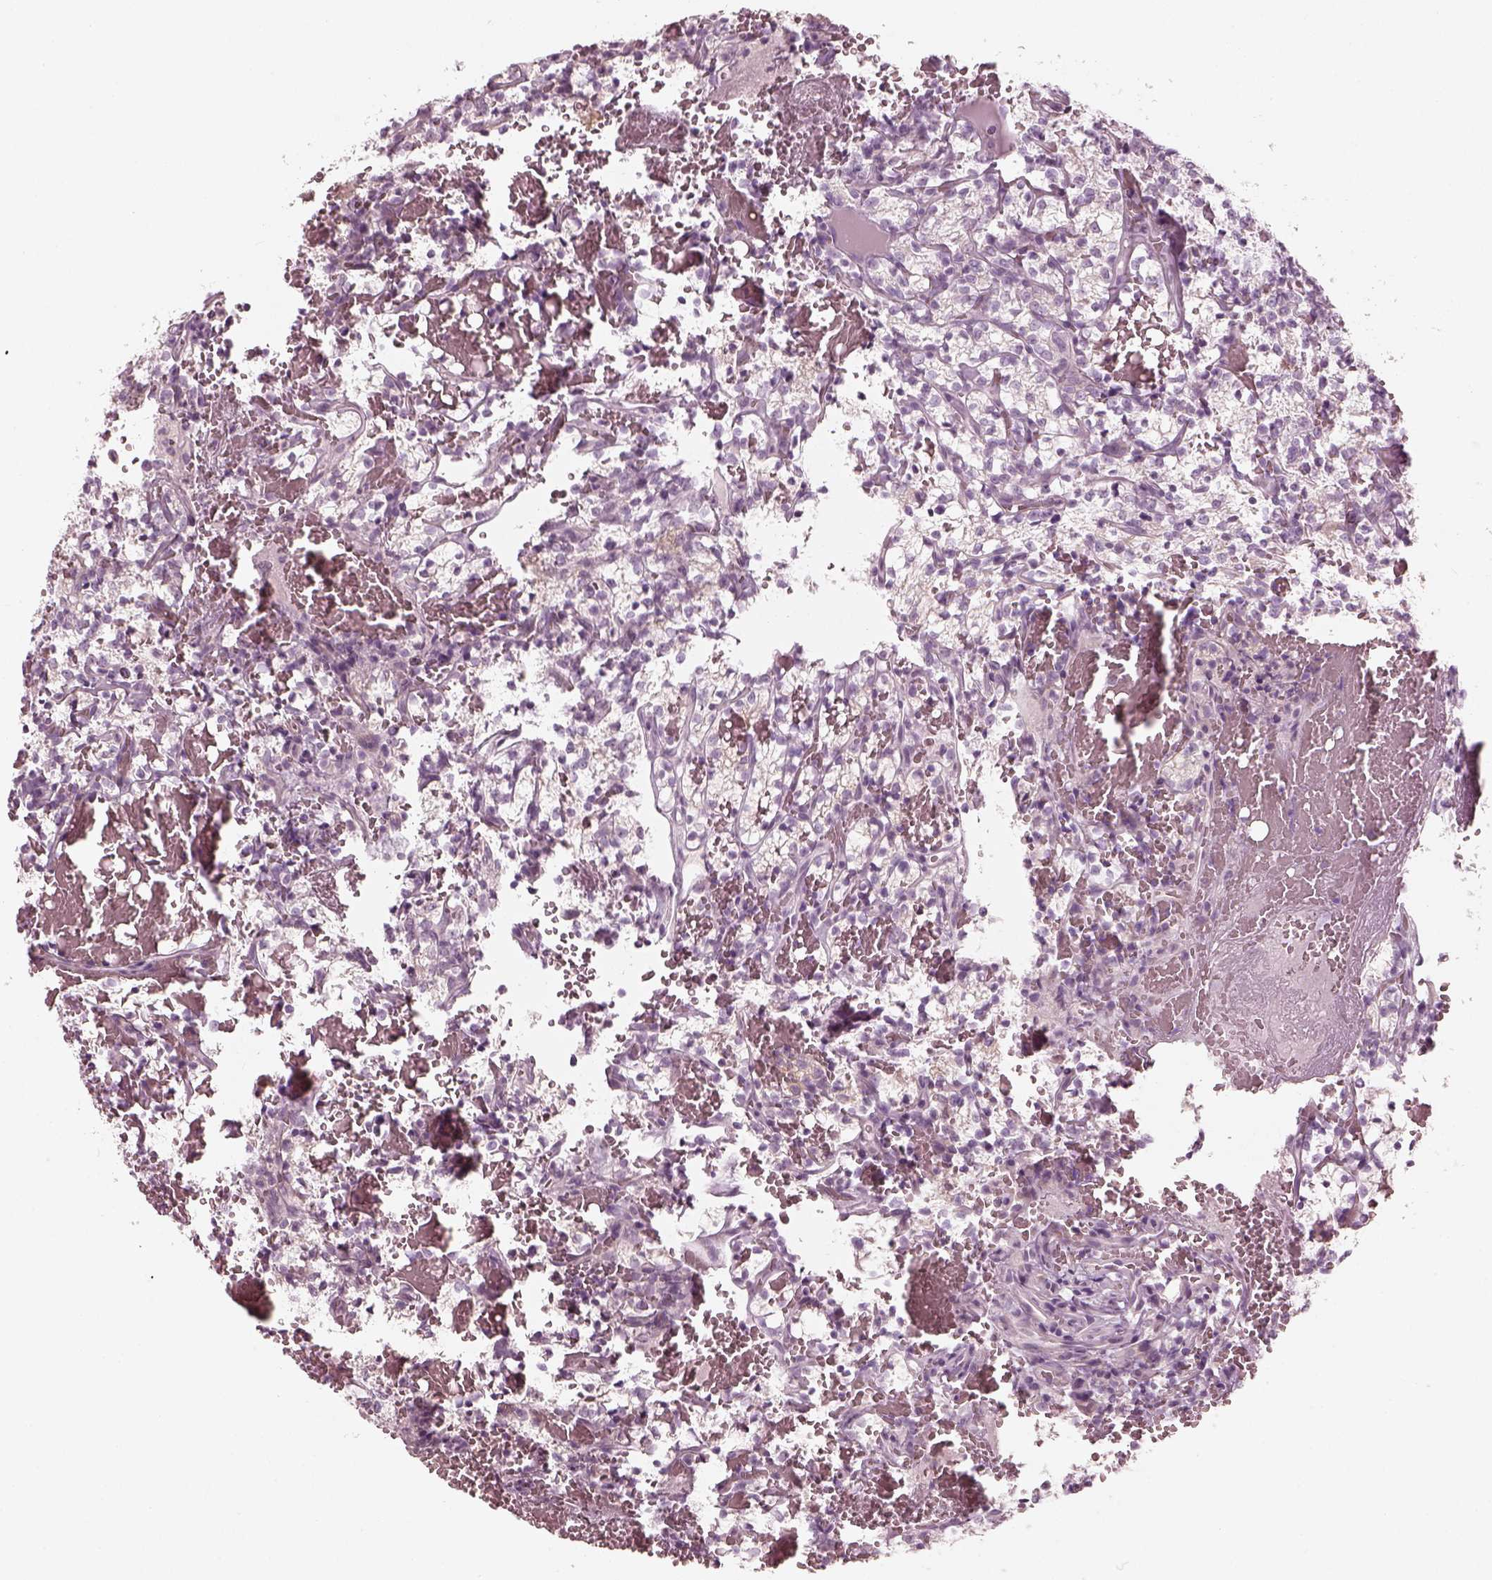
{"staining": {"intensity": "weak", "quantity": "<25%", "location": "cytoplasmic/membranous"}, "tissue": "renal cancer", "cell_type": "Tumor cells", "image_type": "cancer", "snomed": [{"axis": "morphology", "description": "Adenocarcinoma, NOS"}, {"axis": "topography", "description": "Kidney"}], "caption": "Immunohistochemistry (IHC) image of neoplastic tissue: renal cancer stained with DAB reveals no significant protein staining in tumor cells. The staining is performed using DAB brown chromogen with nuclei counter-stained in using hematoxylin.", "gene": "CNTN1", "patient": {"sex": "female", "age": 69}}